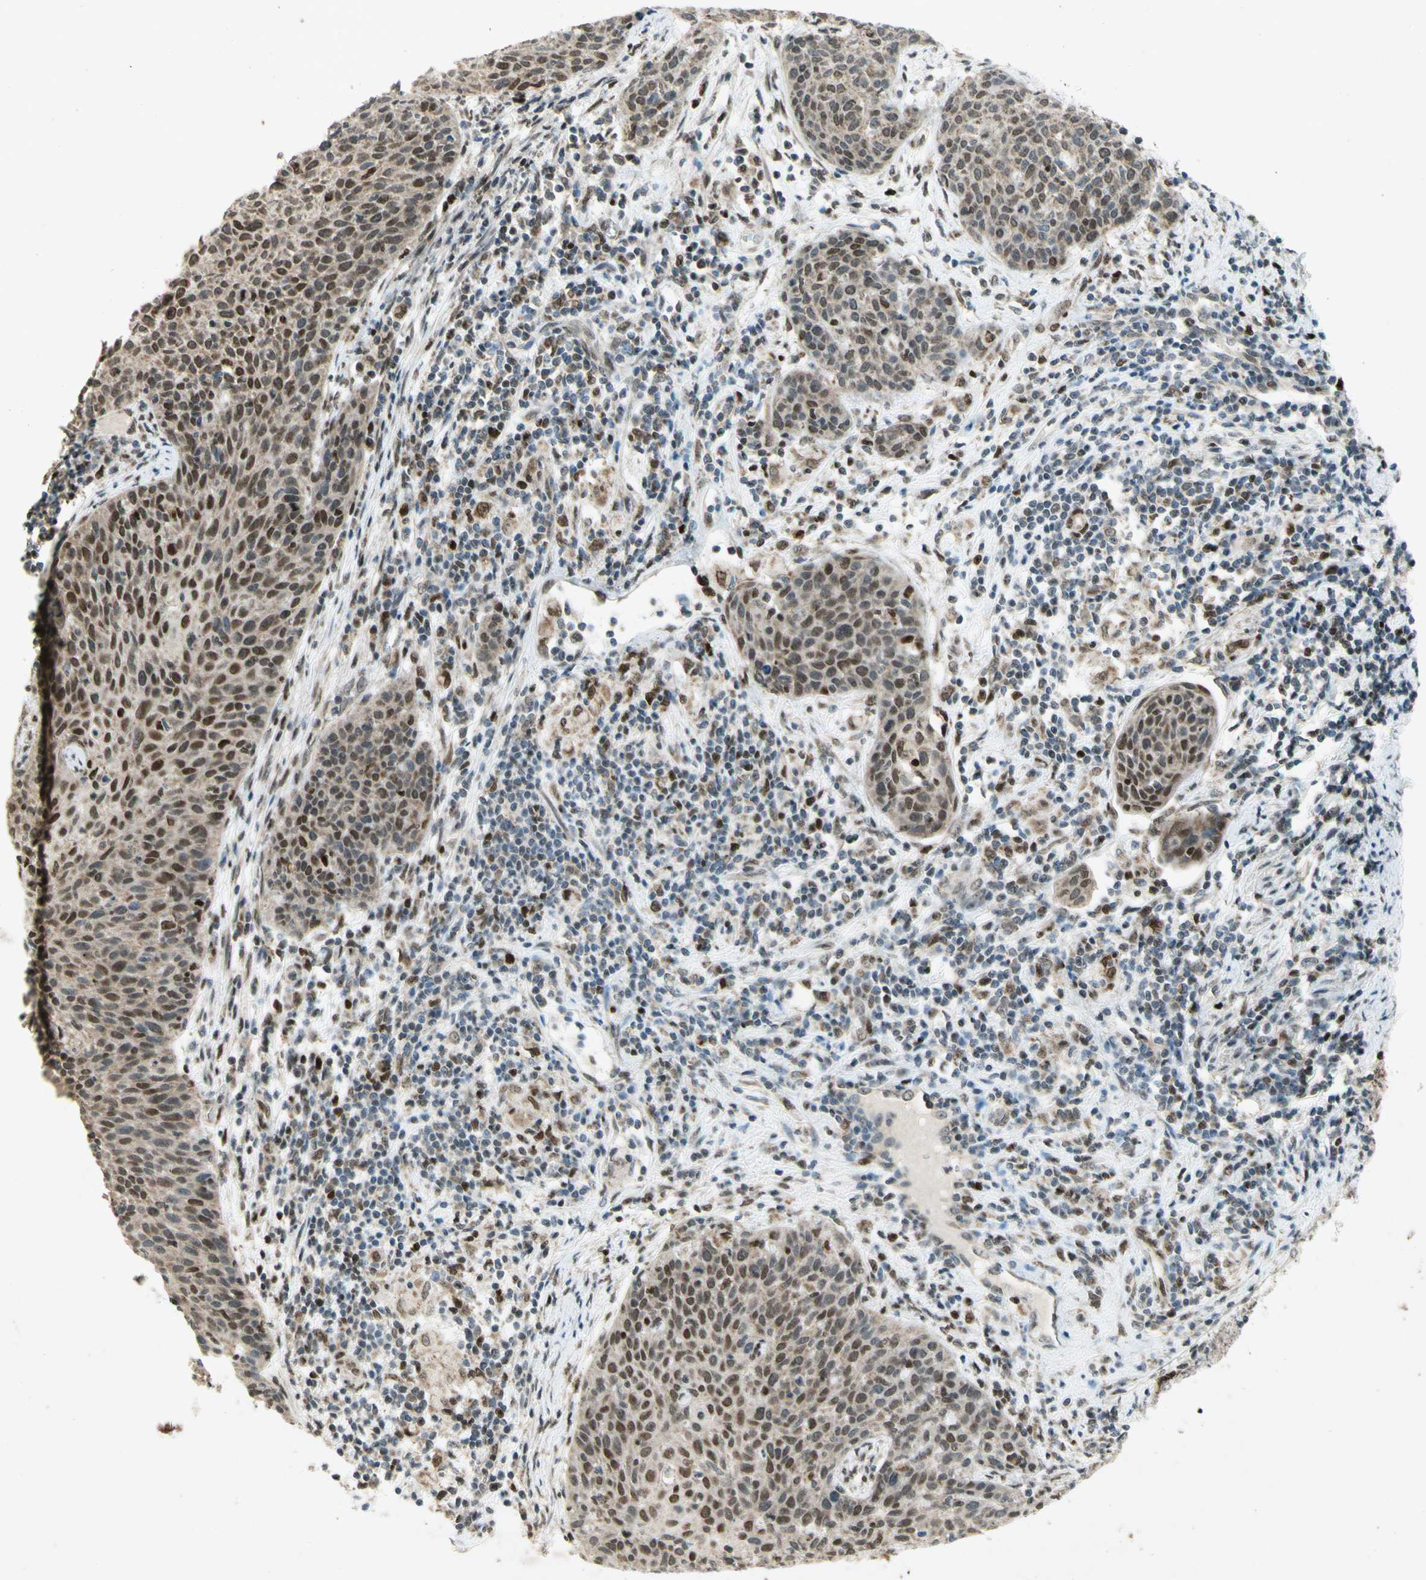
{"staining": {"intensity": "weak", "quantity": "25%-75%", "location": "nuclear"}, "tissue": "cervical cancer", "cell_type": "Tumor cells", "image_type": "cancer", "snomed": [{"axis": "morphology", "description": "Squamous cell carcinoma, NOS"}, {"axis": "topography", "description": "Cervix"}], "caption": "Protein staining shows weak nuclear staining in about 25%-75% of tumor cells in cervical squamous cell carcinoma.", "gene": "DNMT3A", "patient": {"sex": "female", "age": 38}}